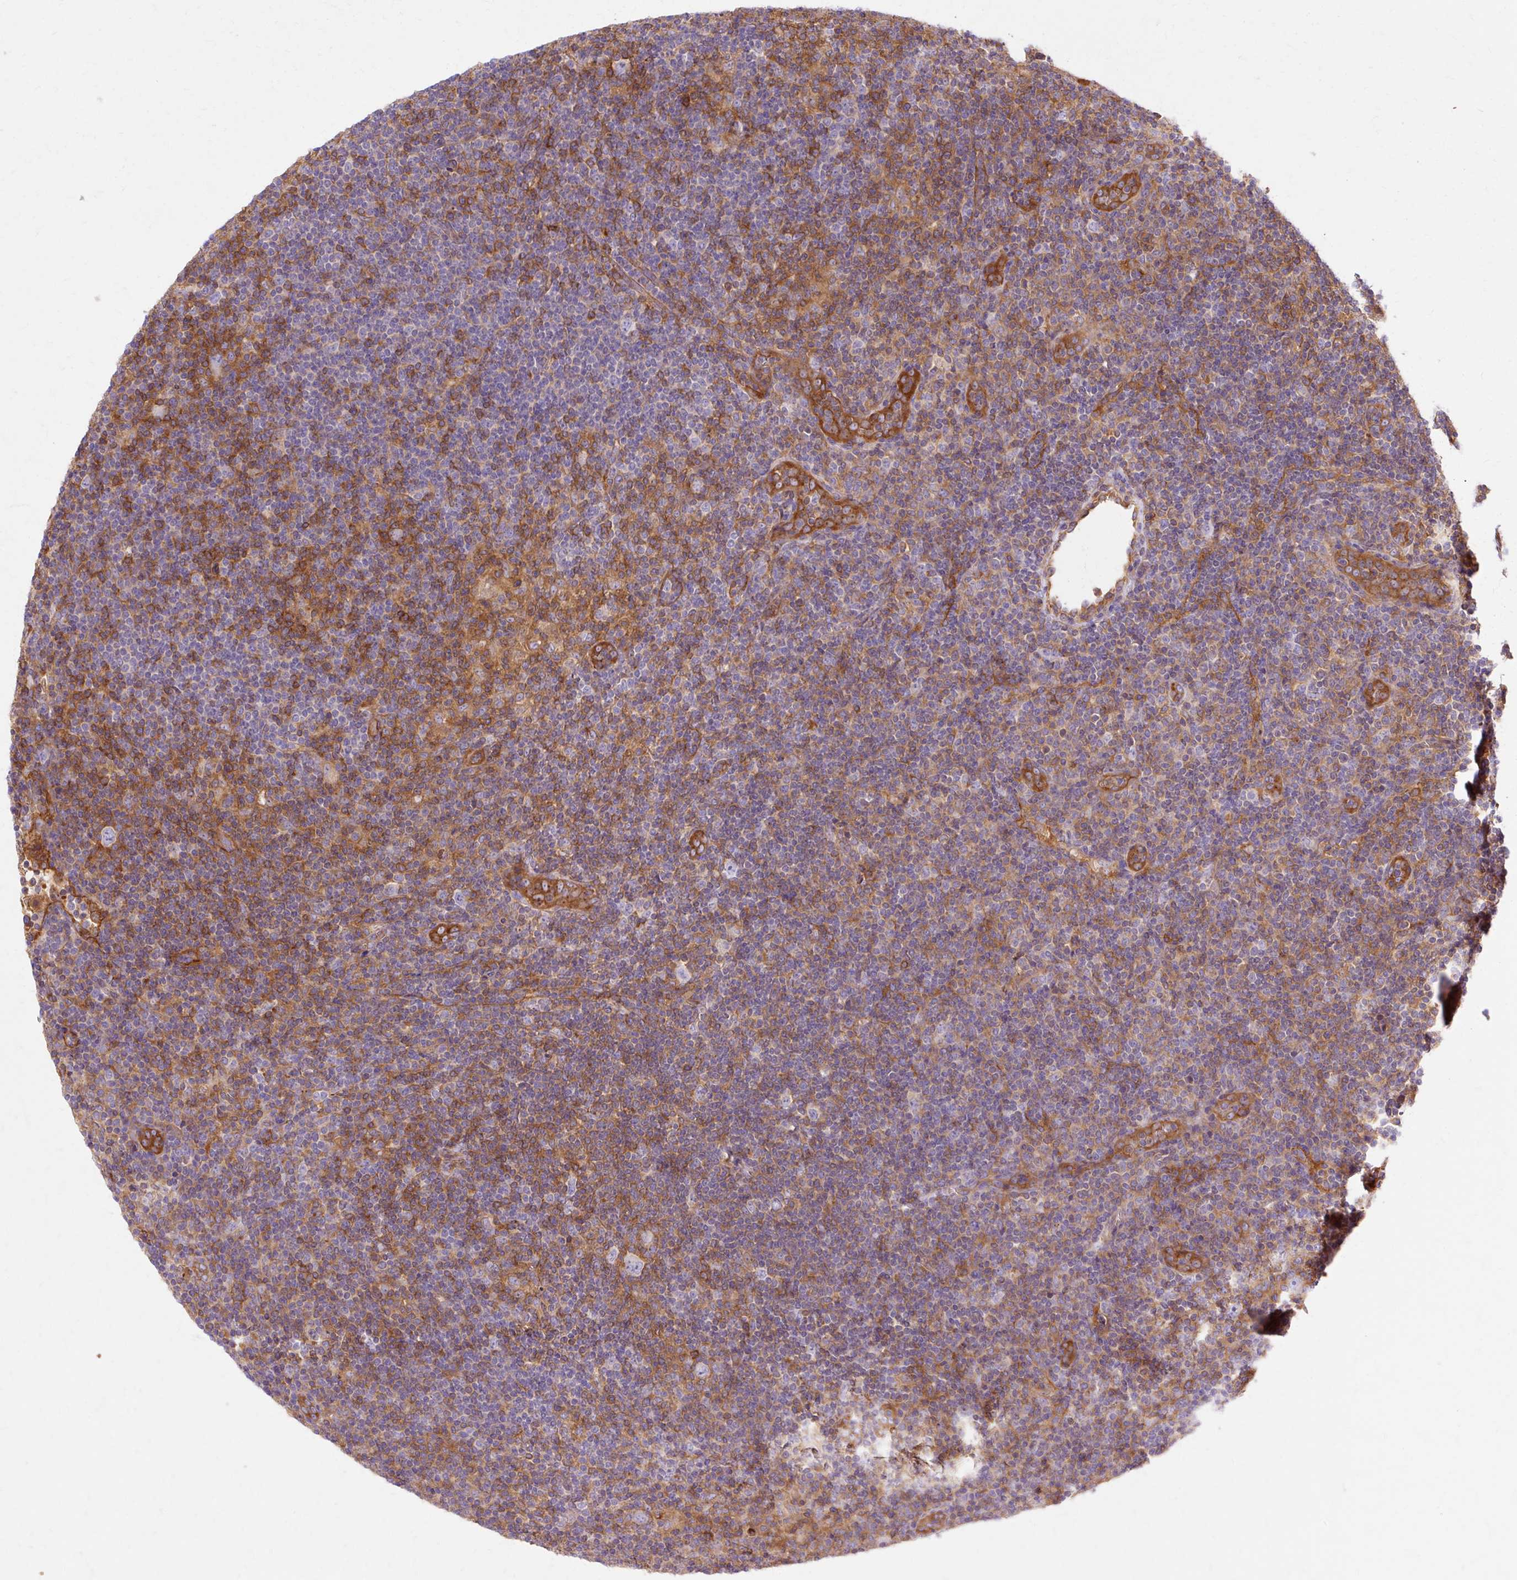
{"staining": {"intensity": "negative", "quantity": "none", "location": "none"}, "tissue": "lymphoma", "cell_type": "Tumor cells", "image_type": "cancer", "snomed": [{"axis": "morphology", "description": "Hodgkin's disease, NOS"}, {"axis": "topography", "description": "Lymph node"}], "caption": "A photomicrograph of human Hodgkin's disease is negative for staining in tumor cells.", "gene": "TBC1D2B", "patient": {"sex": "female", "age": 57}}